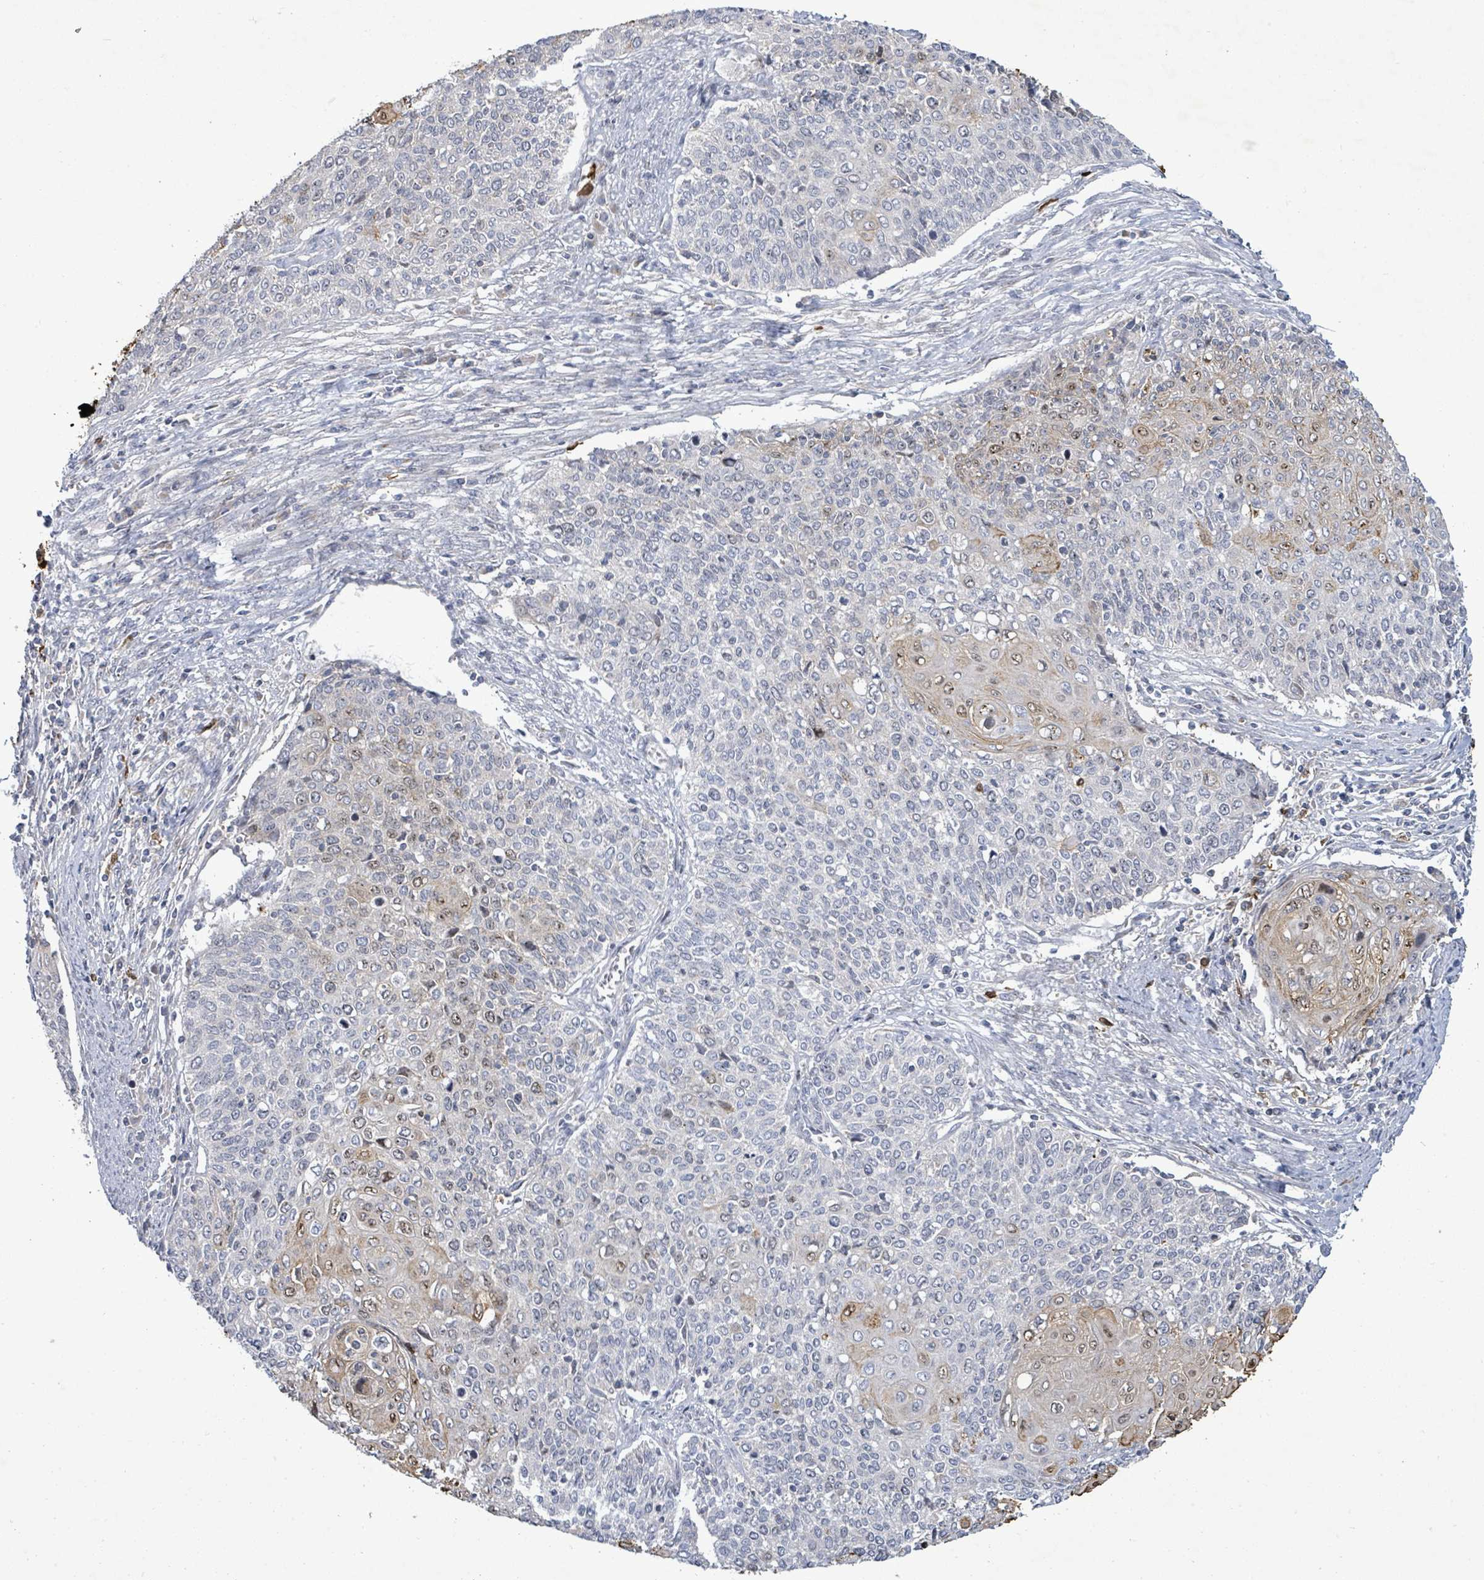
{"staining": {"intensity": "weak", "quantity": "25%-75%", "location": "nuclear"}, "tissue": "cervical cancer", "cell_type": "Tumor cells", "image_type": "cancer", "snomed": [{"axis": "morphology", "description": "Squamous cell carcinoma, NOS"}, {"axis": "topography", "description": "Cervix"}], "caption": "Human squamous cell carcinoma (cervical) stained with a brown dye displays weak nuclear positive positivity in about 25%-75% of tumor cells.", "gene": "FAM210A", "patient": {"sex": "female", "age": 39}}